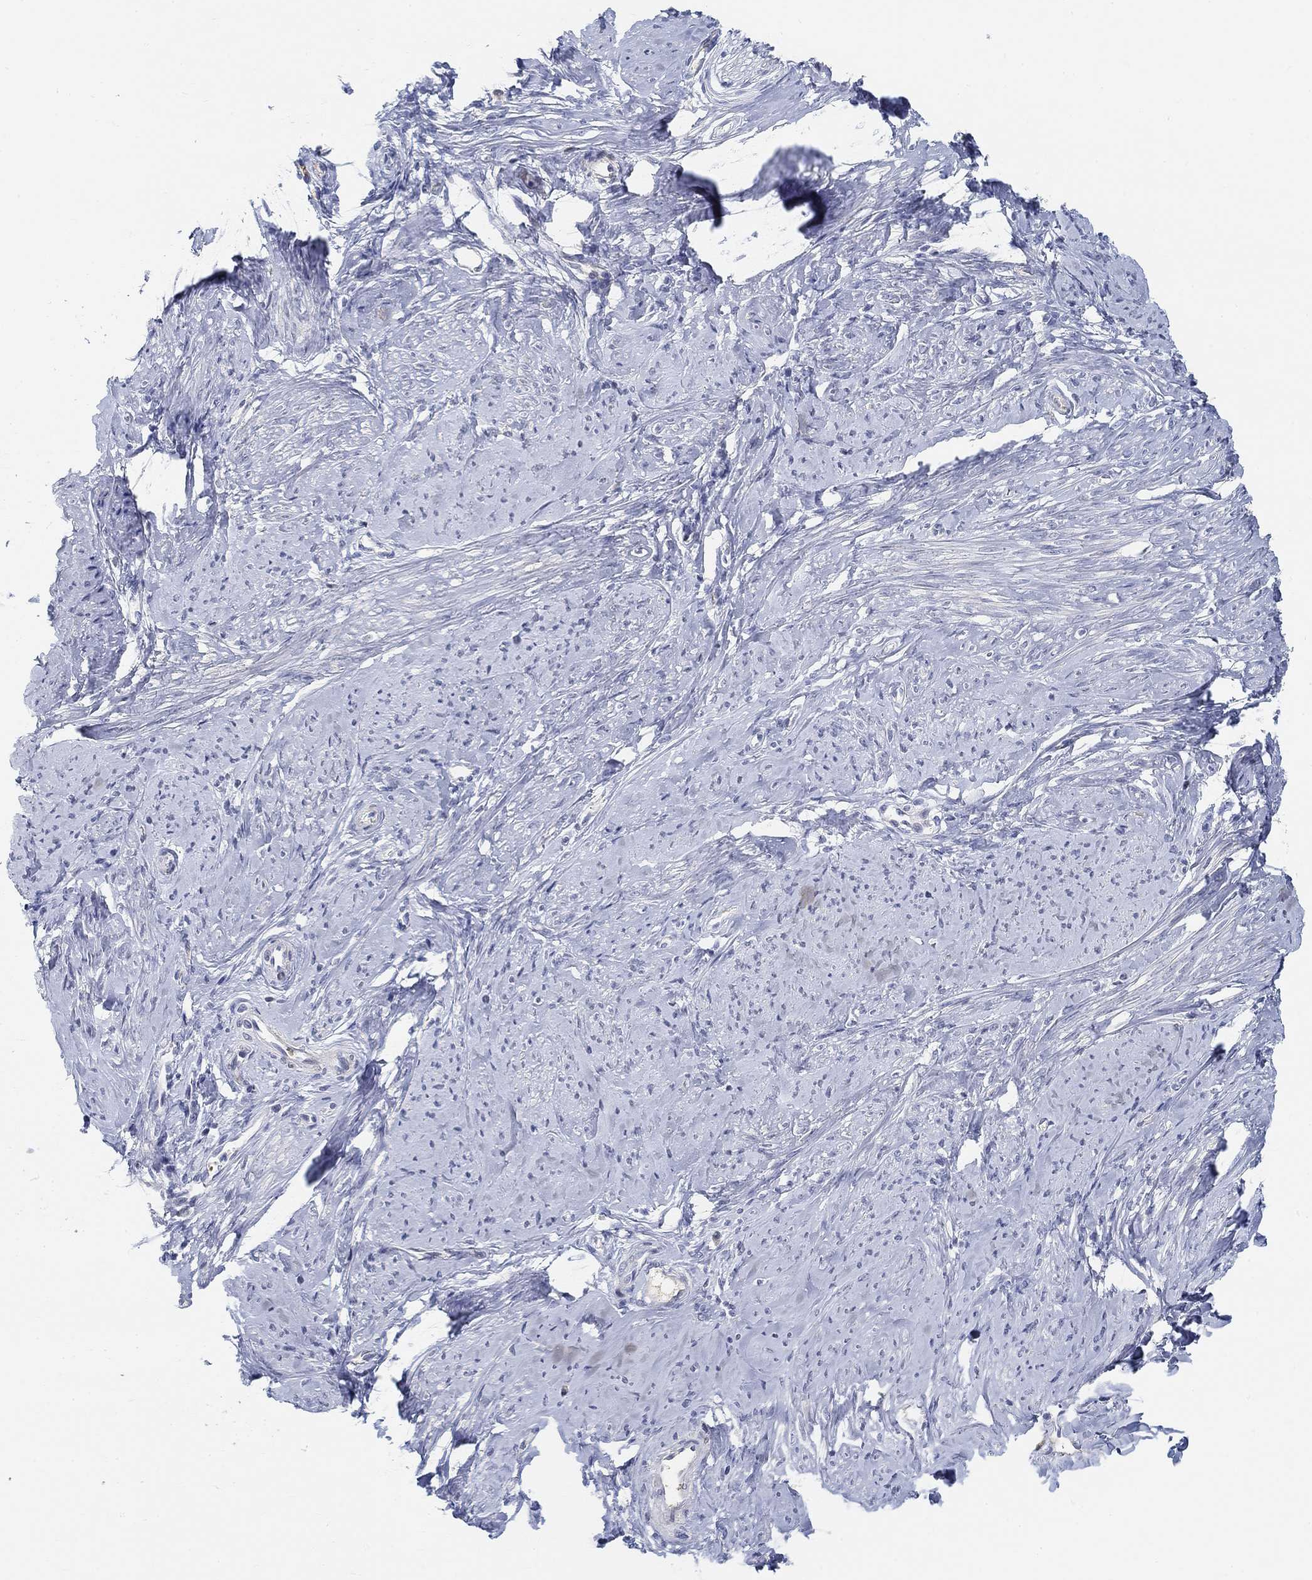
{"staining": {"intensity": "negative", "quantity": "none", "location": "none"}, "tissue": "smooth muscle", "cell_type": "Smooth muscle cells", "image_type": "normal", "snomed": [{"axis": "morphology", "description": "Normal tissue, NOS"}, {"axis": "topography", "description": "Smooth muscle"}], "caption": "Image shows no protein expression in smooth muscle cells of normal smooth muscle. (DAB IHC, high magnification).", "gene": "SNTG2", "patient": {"sex": "female", "age": 48}}